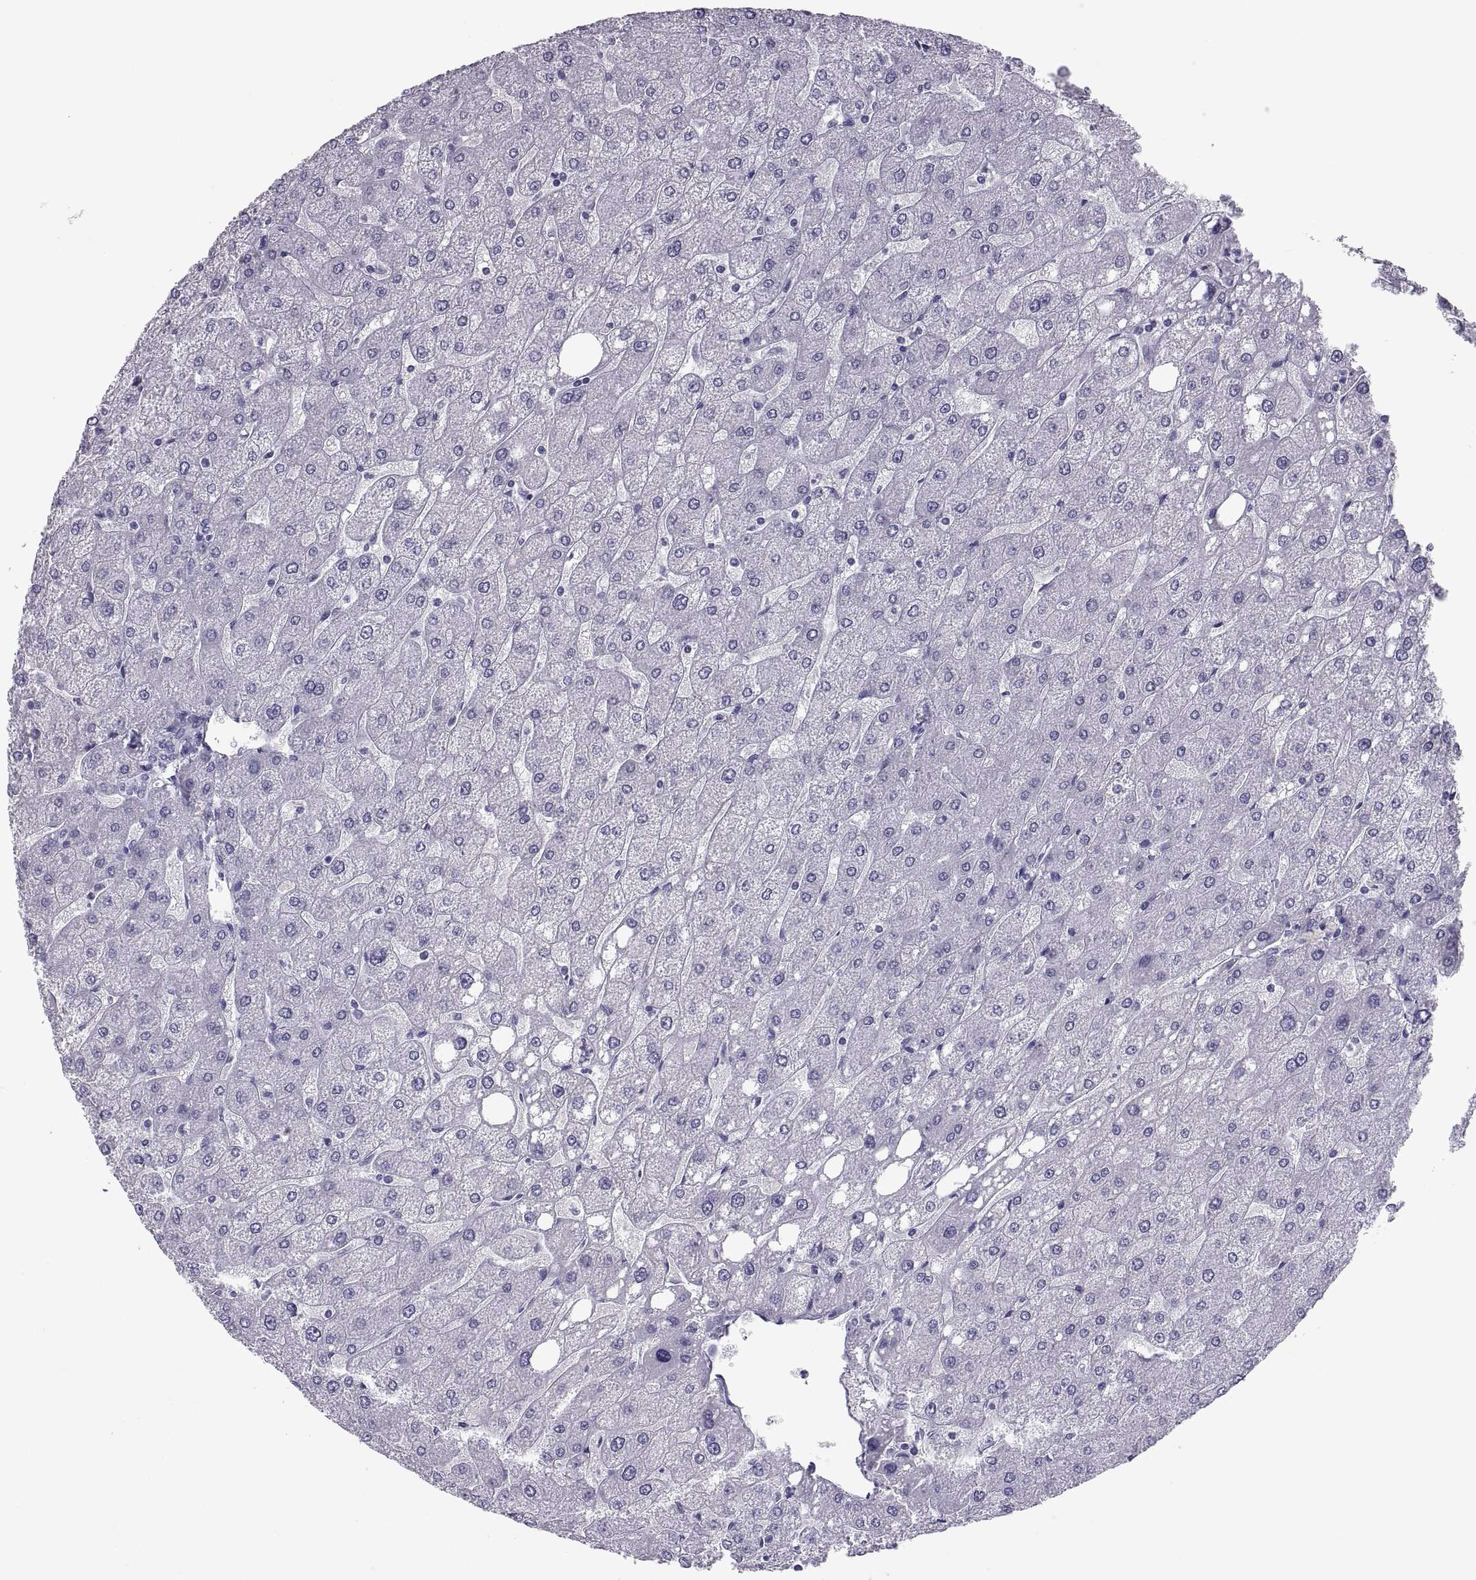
{"staining": {"intensity": "negative", "quantity": "none", "location": "none"}, "tissue": "liver", "cell_type": "Cholangiocytes", "image_type": "normal", "snomed": [{"axis": "morphology", "description": "Normal tissue, NOS"}, {"axis": "topography", "description": "Liver"}], "caption": "This photomicrograph is of normal liver stained with IHC to label a protein in brown with the nuclei are counter-stained blue. There is no staining in cholangiocytes. The staining was performed using DAB (3,3'-diaminobenzidine) to visualize the protein expression in brown, while the nuclei were stained in blue with hematoxylin (Magnification: 20x).", "gene": "PCSK1N", "patient": {"sex": "male", "age": 67}}